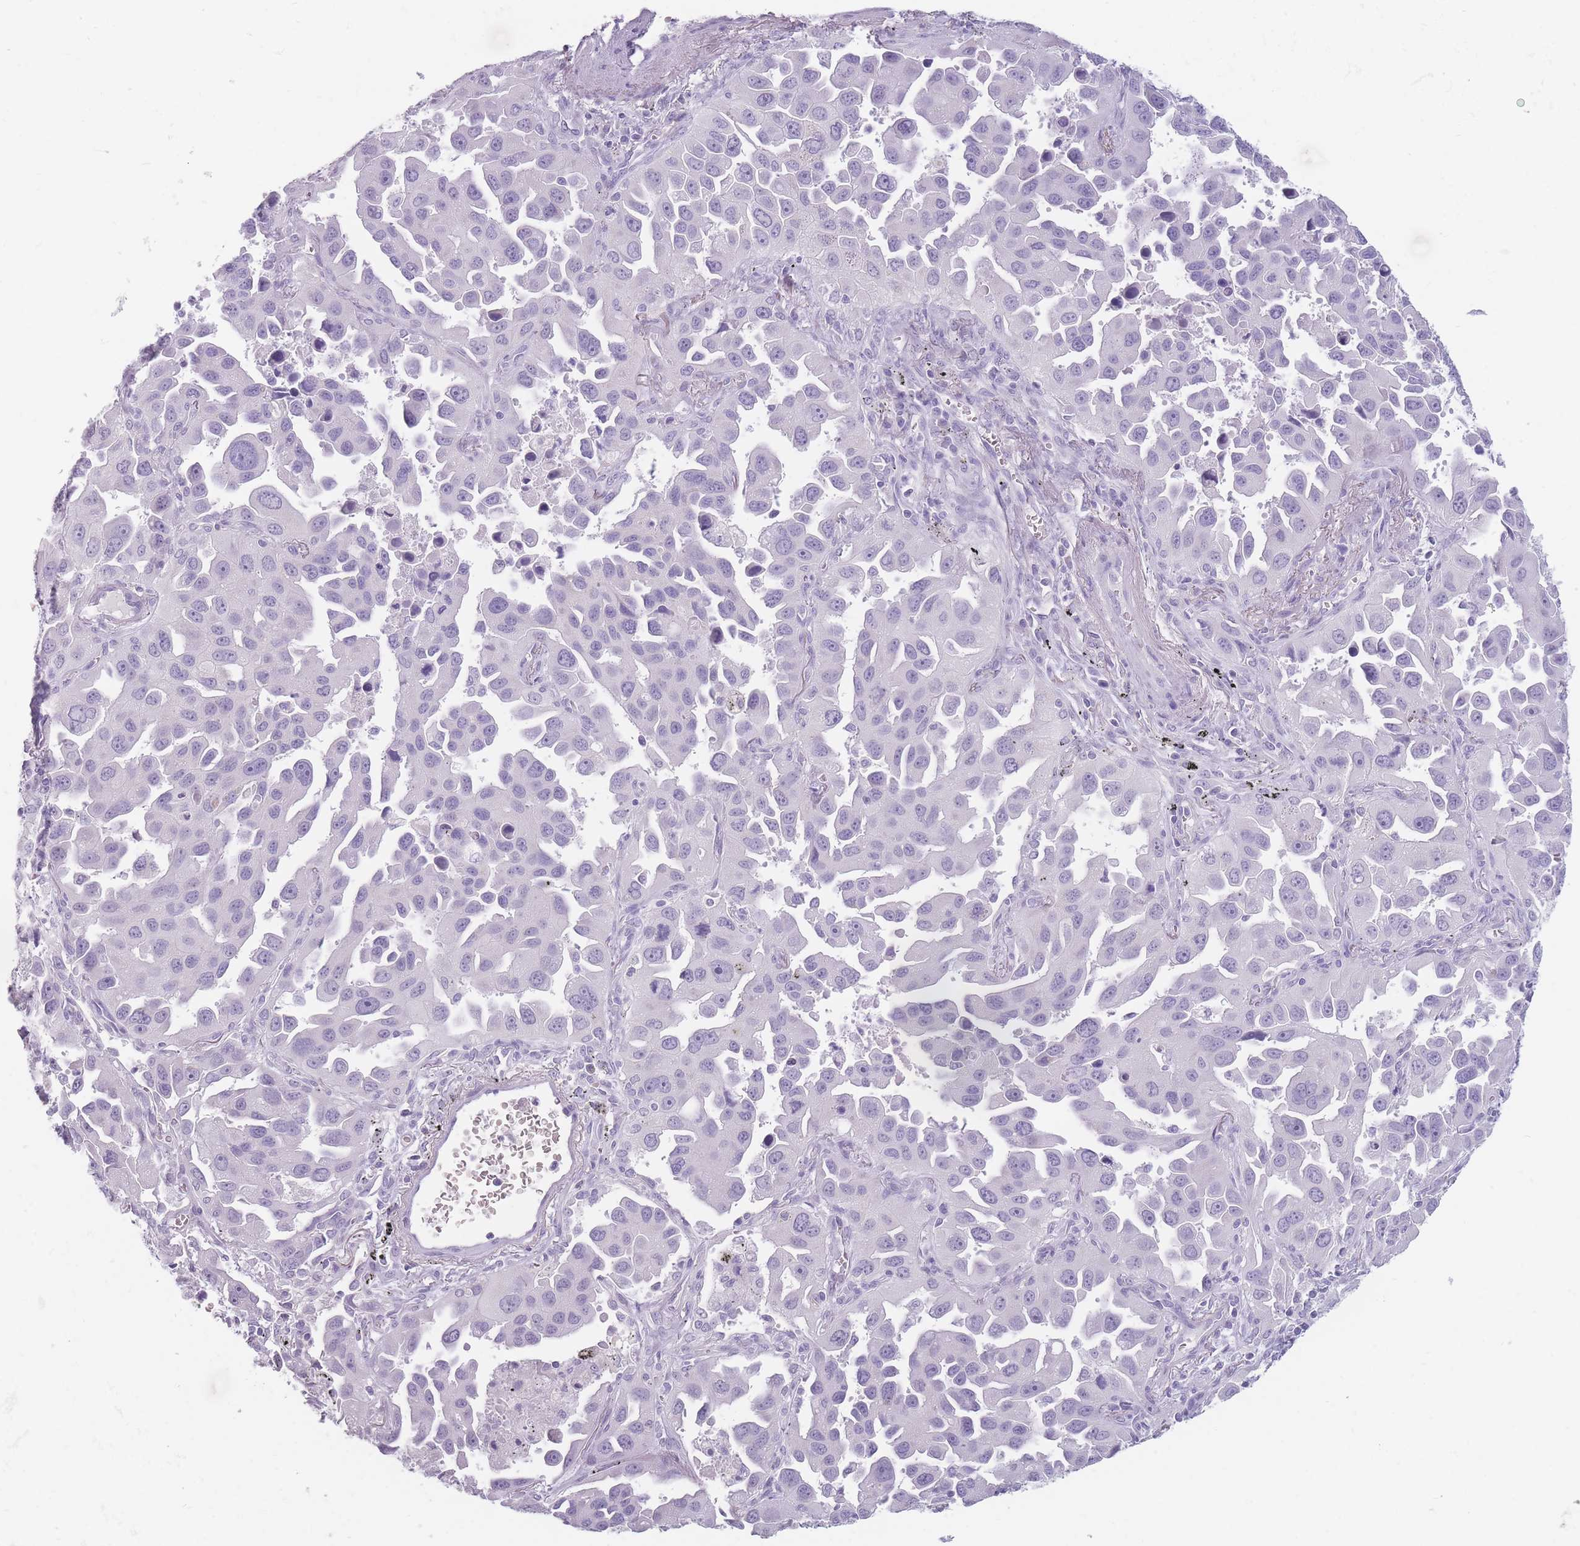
{"staining": {"intensity": "negative", "quantity": "none", "location": "none"}, "tissue": "lung cancer", "cell_type": "Tumor cells", "image_type": "cancer", "snomed": [{"axis": "morphology", "description": "Adenocarcinoma, NOS"}, {"axis": "topography", "description": "Lung"}], "caption": "Adenocarcinoma (lung) was stained to show a protein in brown. There is no significant staining in tumor cells. (DAB immunohistochemistry (IHC) visualized using brightfield microscopy, high magnification).", "gene": "CCNO", "patient": {"sex": "male", "age": 66}}